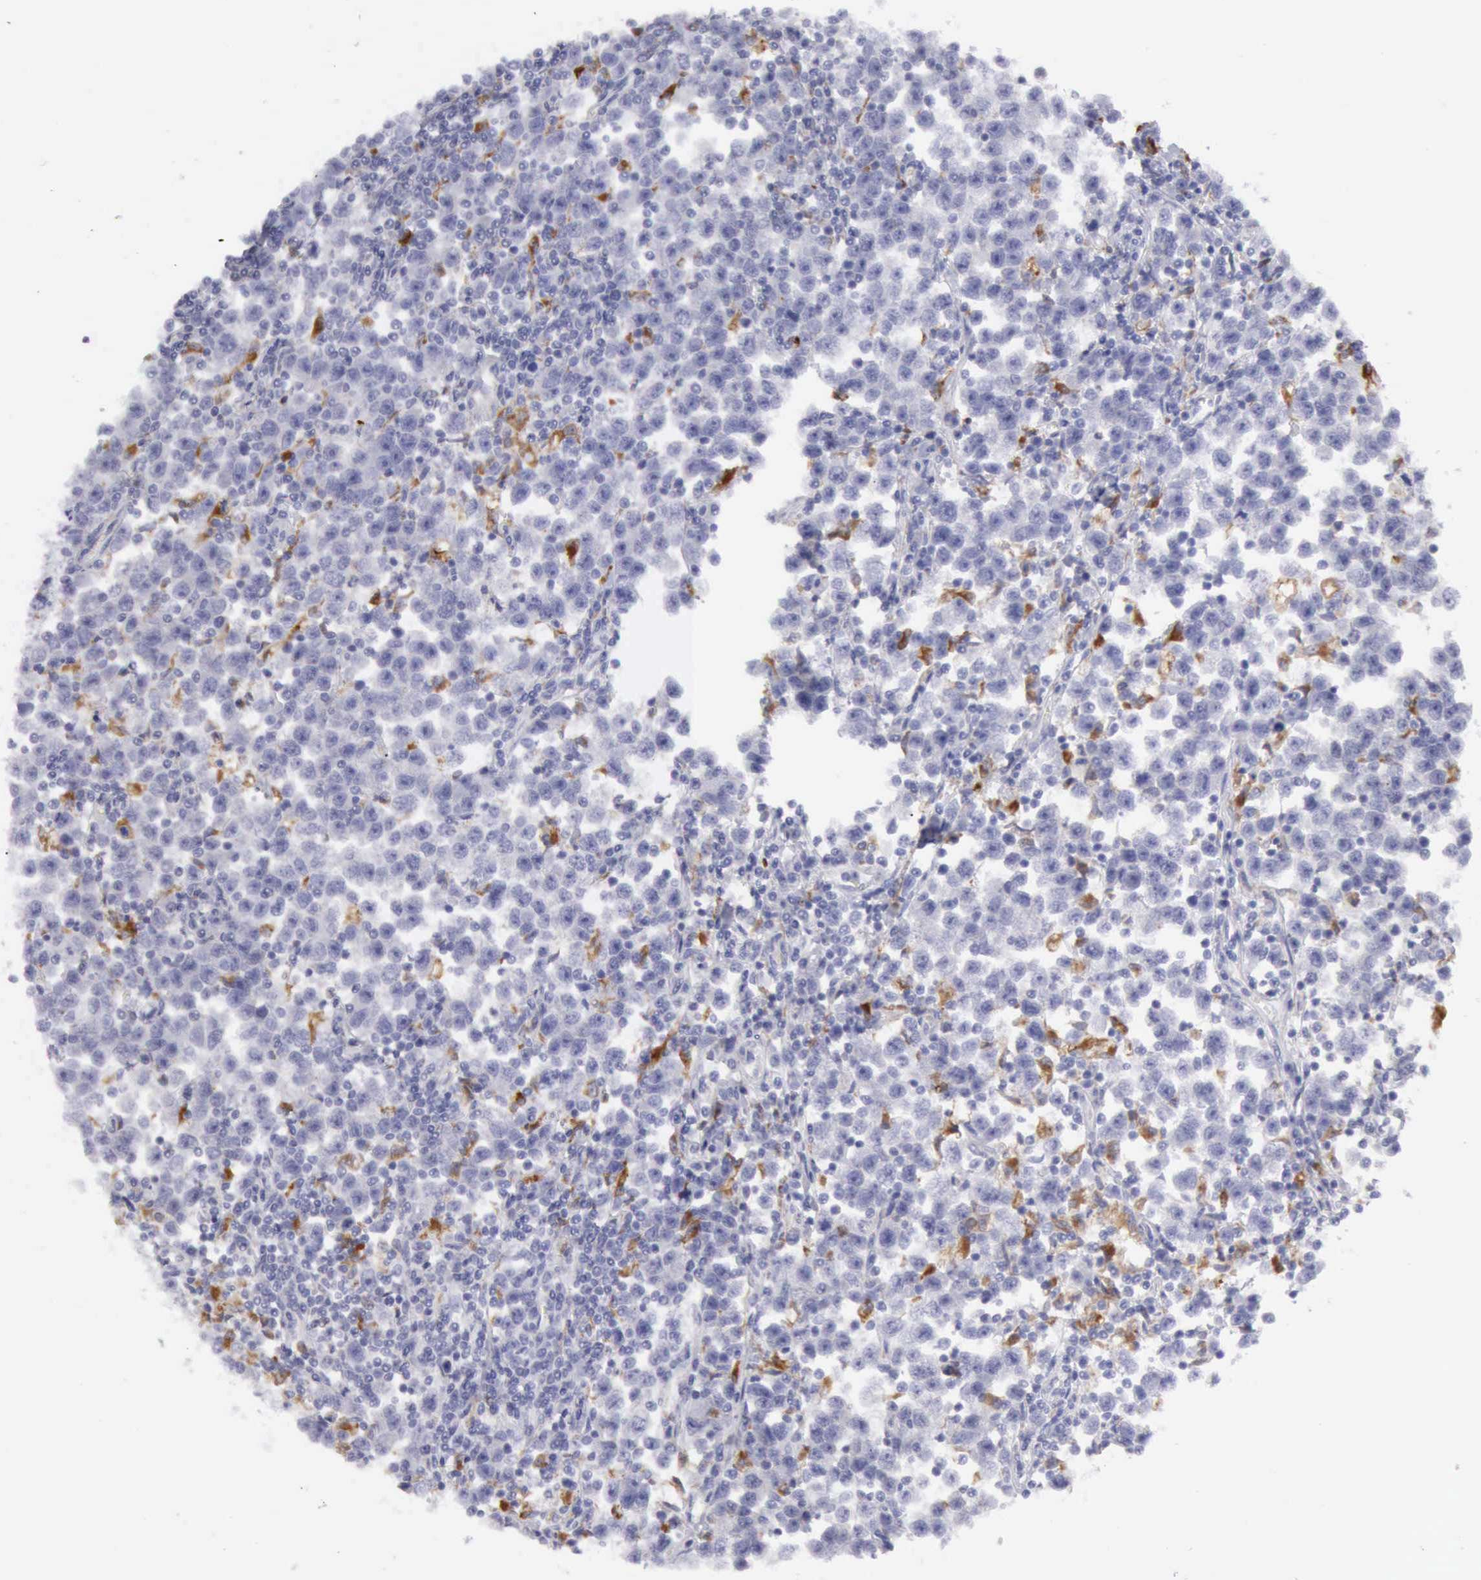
{"staining": {"intensity": "negative", "quantity": "none", "location": "none"}, "tissue": "testis cancer", "cell_type": "Tumor cells", "image_type": "cancer", "snomed": [{"axis": "morphology", "description": "Seminoma, NOS"}, {"axis": "topography", "description": "Testis"}], "caption": "Human seminoma (testis) stained for a protein using IHC demonstrates no staining in tumor cells.", "gene": "CTSS", "patient": {"sex": "male", "age": 43}}